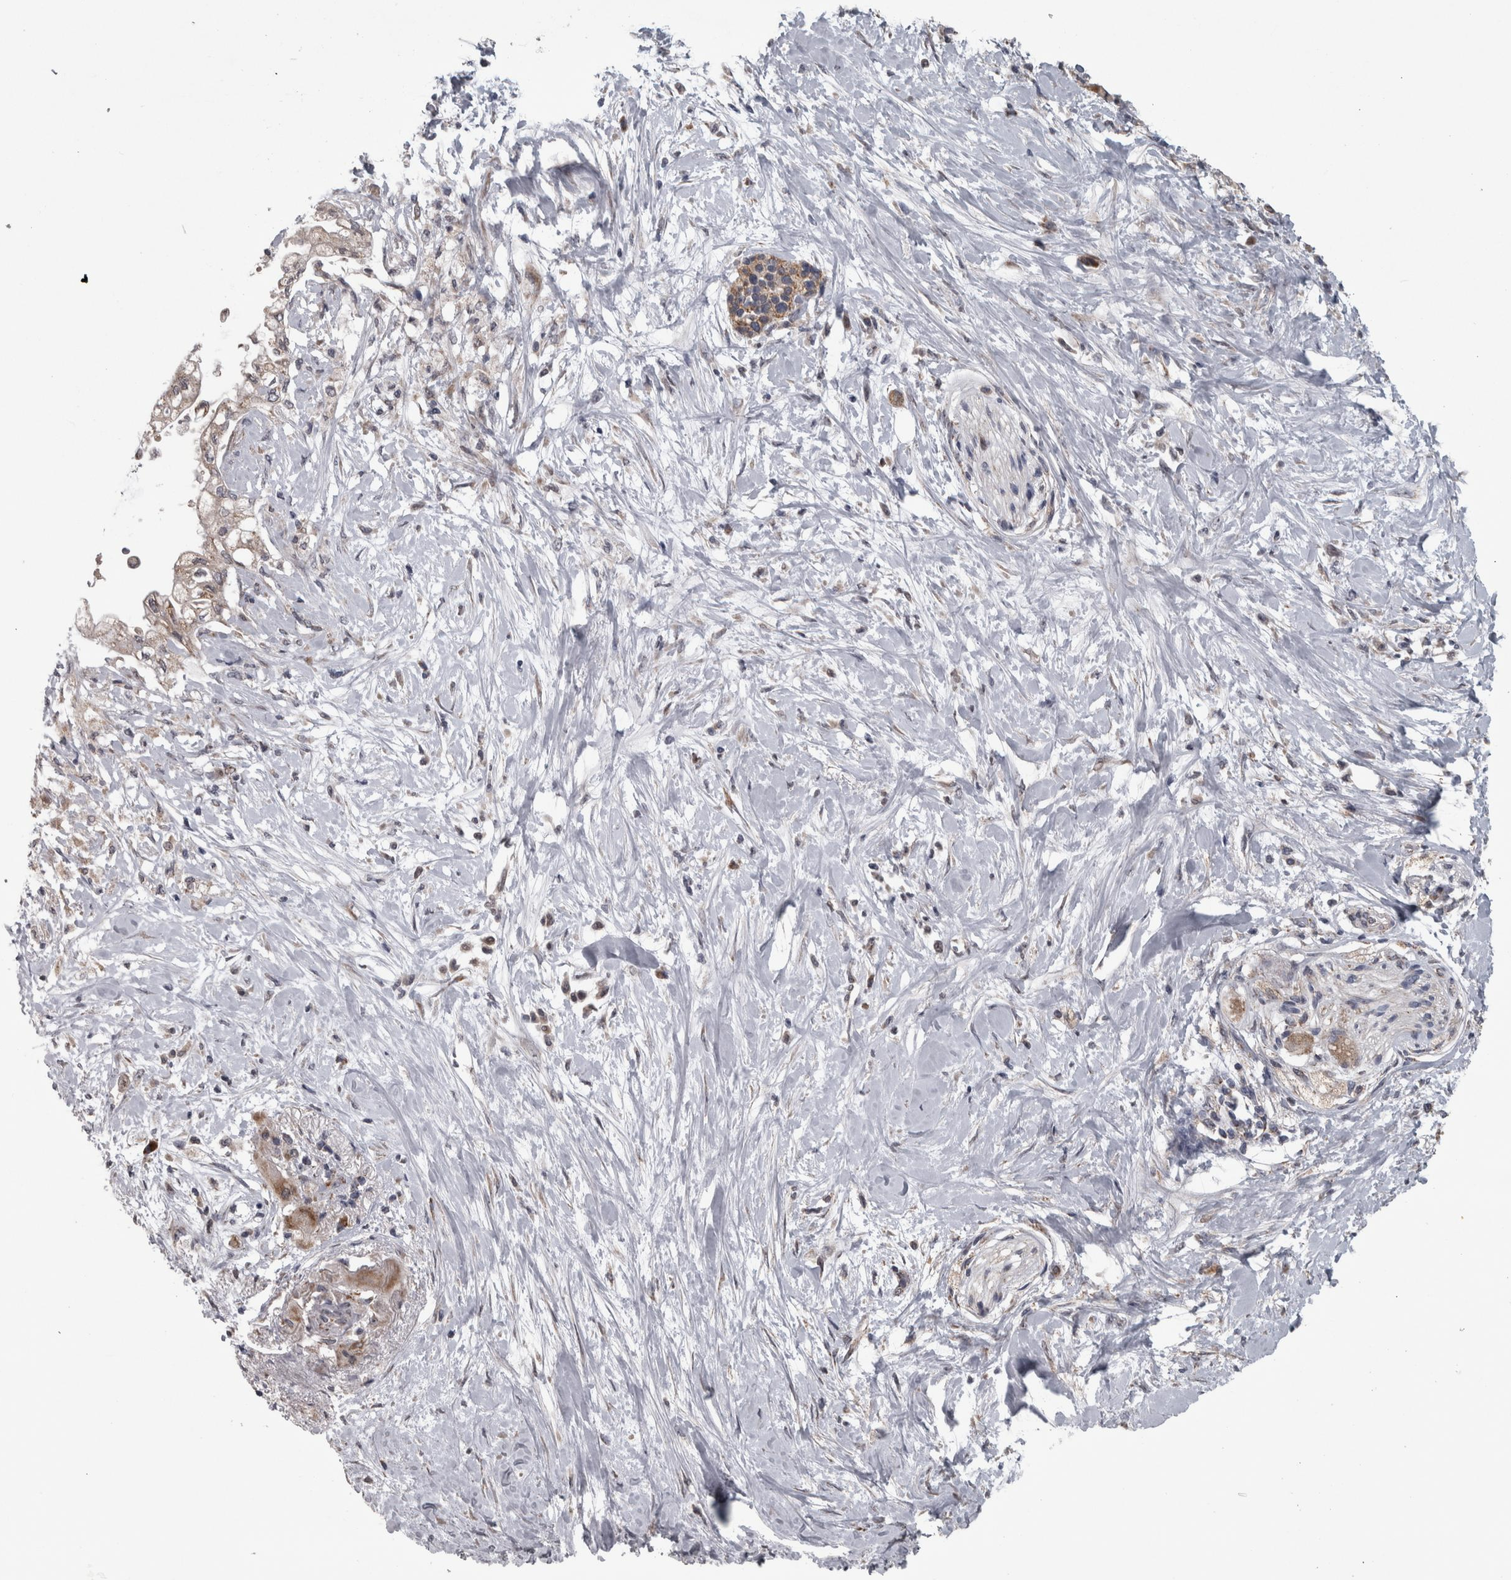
{"staining": {"intensity": "weak", "quantity": ">75%", "location": "cytoplasmic/membranous"}, "tissue": "pancreatic cancer", "cell_type": "Tumor cells", "image_type": "cancer", "snomed": [{"axis": "morphology", "description": "Normal tissue, NOS"}, {"axis": "morphology", "description": "Adenocarcinoma, NOS"}, {"axis": "topography", "description": "Pancreas"}, {"axis": "topography", "description": "Duodenum"}], "caption": "Human pancreatic cancer stained for a protein (brown) displays weak cytoplasmic/membranous positive positivity in approximately >75% of tumor cells.", "gene": "DBT", "patient": {"sex": "female", "age": 60}}